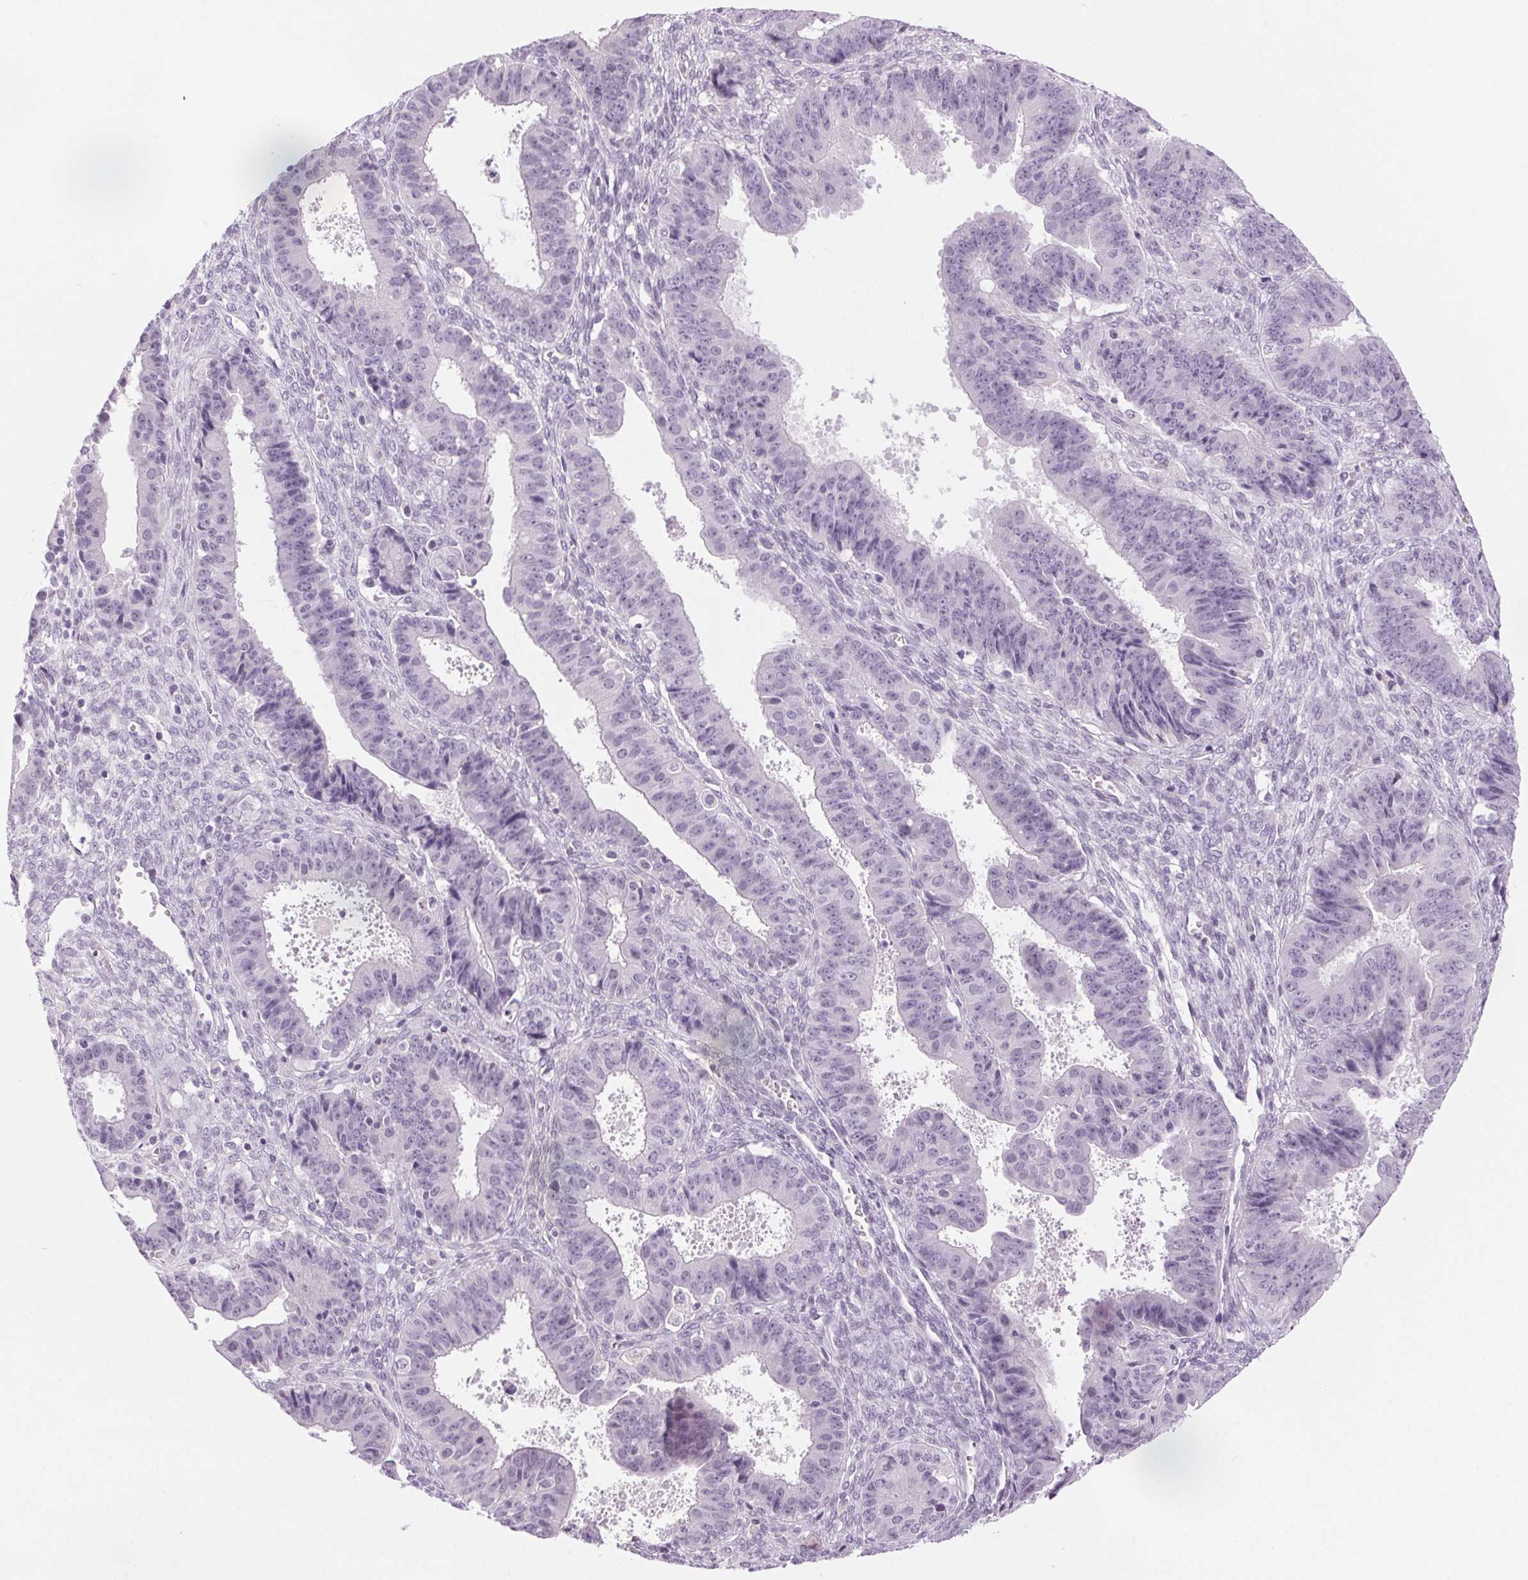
{"staining": {"intensity": "negative", "quantity": "none", "location": "none"}, "tissue": "ovarian cancer", "cell_type": "Tumor cells", "image_type": "cancer", "snomed": [{"axis": "morphology", "description": "Carcinoma, endometroid"}, {"axis": "topography", "description": "Ovary"}], "caption": "A micrograph of human ovarian cancer (endometroid carcinoma) is negative for staining in tumor cells.", "gene": "SLC6A19", "patient": {"sex": "female", "age": 42}}